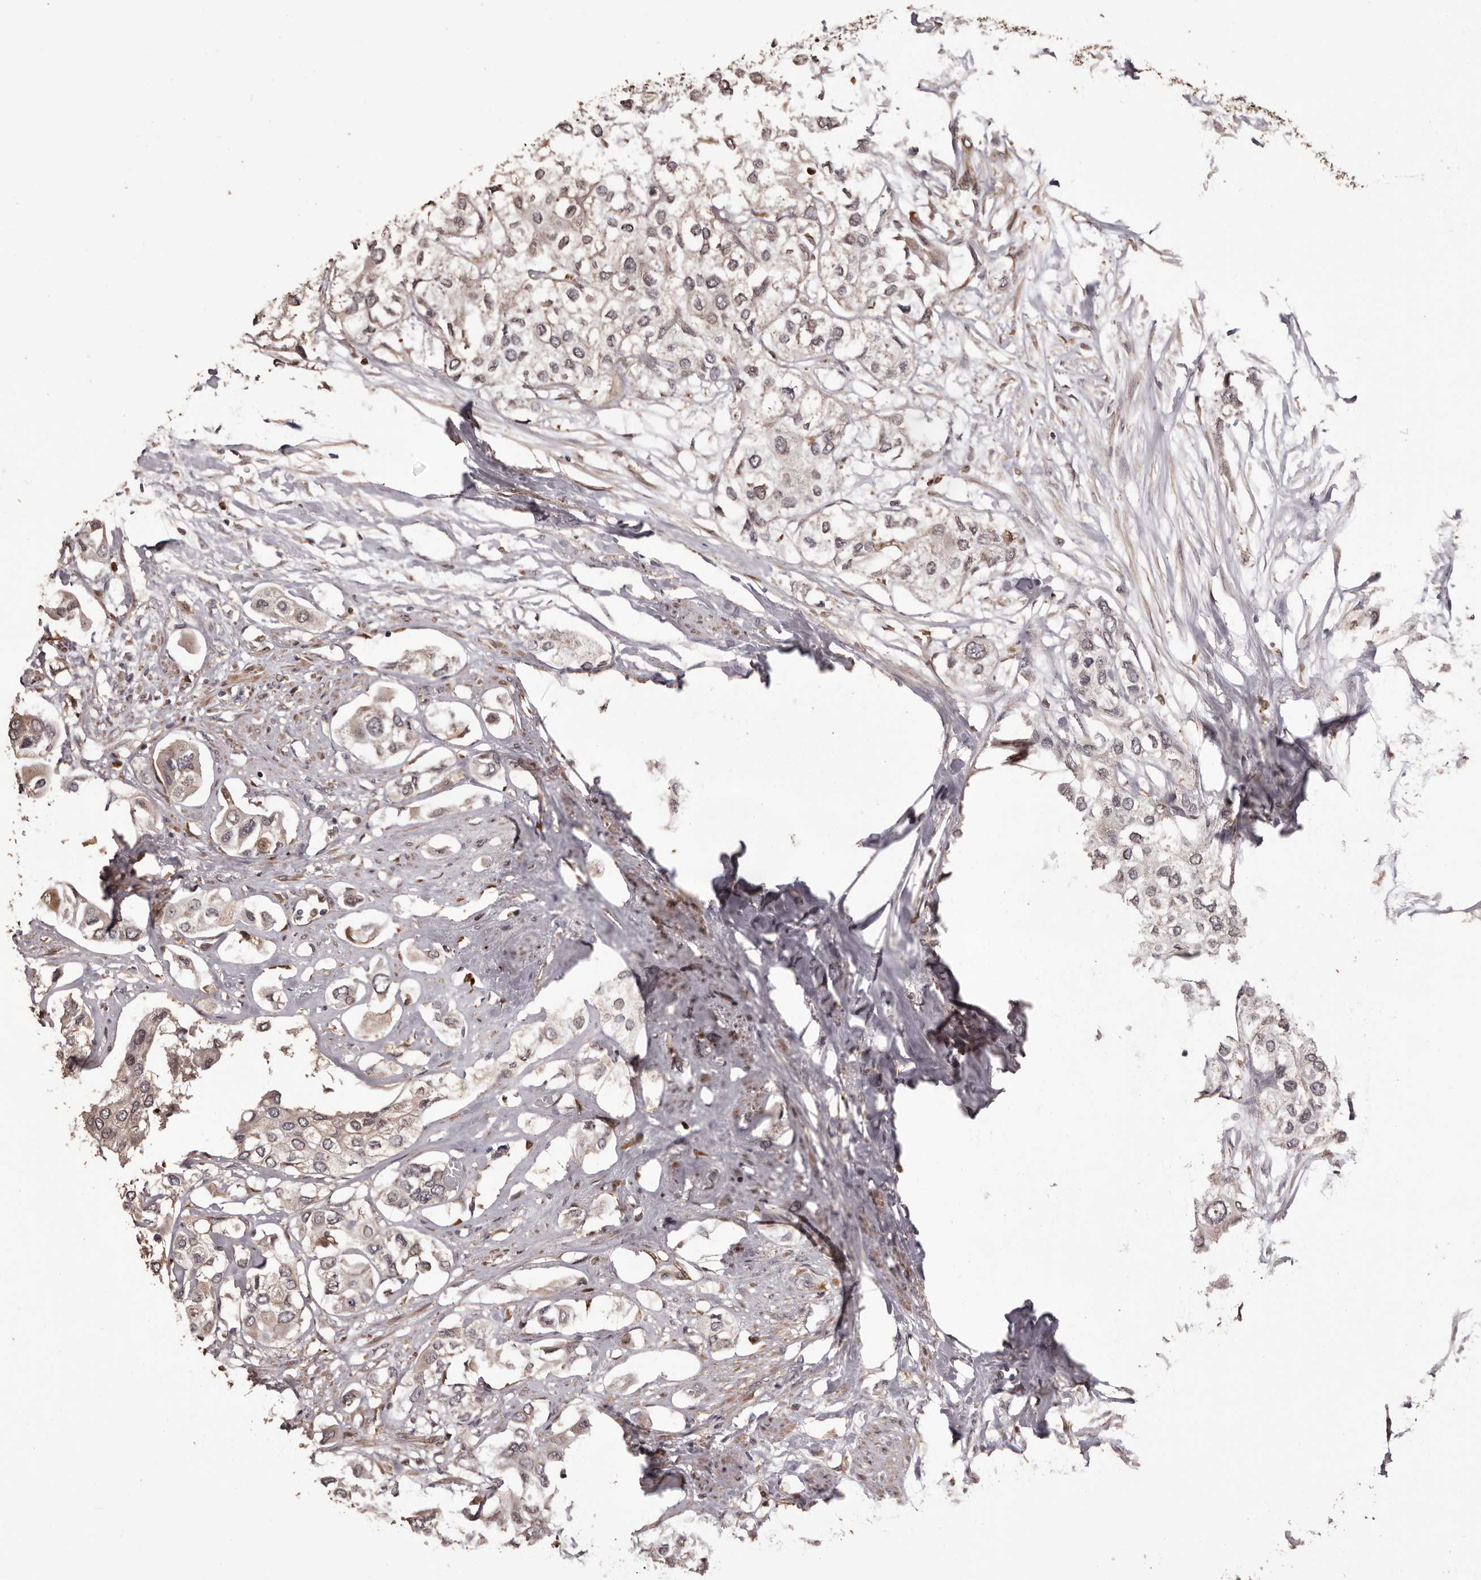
{"staining": {"intensity": "weak", "quantity": "<25%", "location": "cytoplasmic/membranous"}, "tissue": "urothelial cancer", "cell_type": "Tumor cells", "image_type": "cancer", "snomed": [{"axis": "morphology", "description": "Urothelial carcinoma, High grade"}, {"axis": "topography", "description": "Urinary bladder"}], "caption": "IHC micrograph of neoplastic tissue: high-grade urothelial carcinoma stained with DAB (3,3'-diaminobenzidine) reveals no significant protein expression in tumor cells.", "gene": "ZCCHC7", "patient": {"sex": "male", "age": 64}}